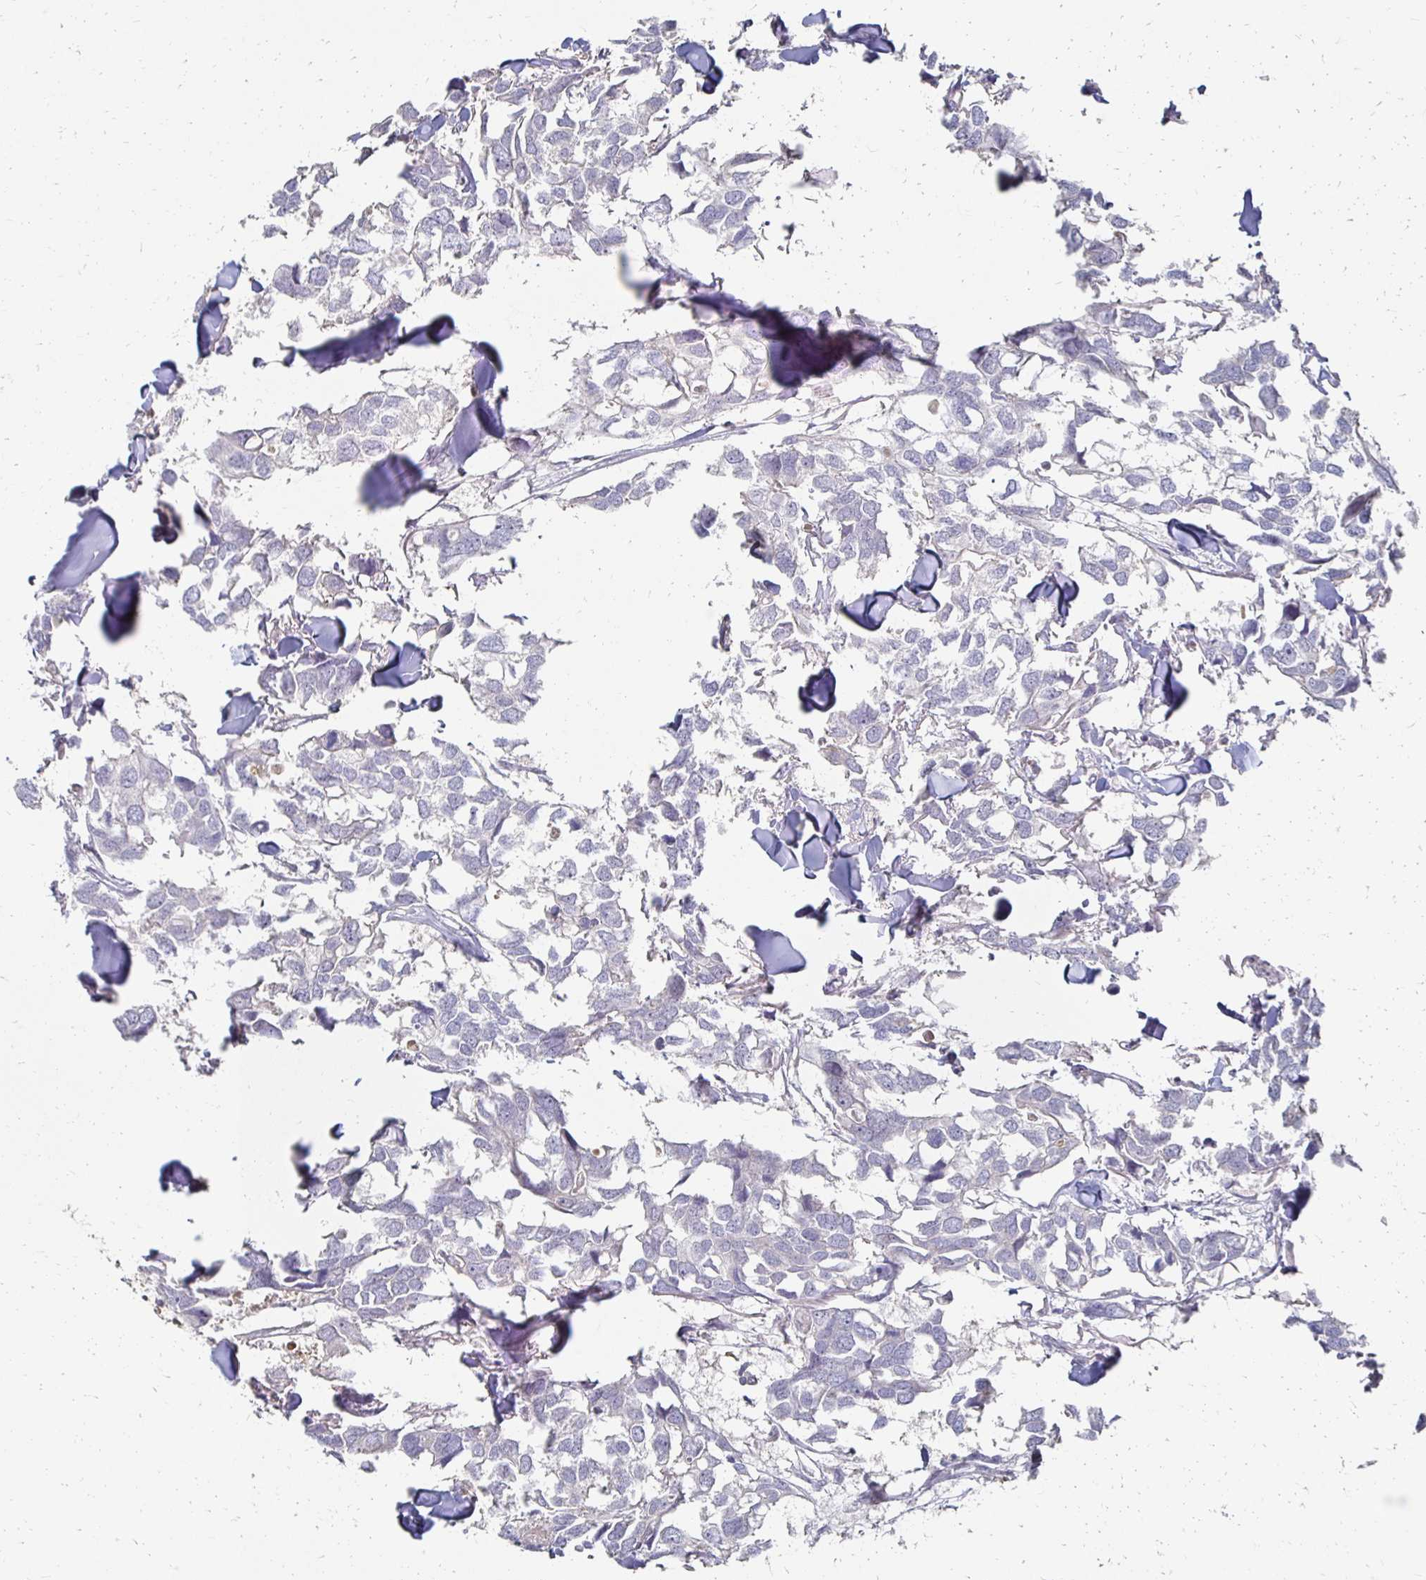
{"staining": {"intensity": "negative", "quantity": "none", "location": "none"}, "tissue": "breast cancer", "cell_type": "Tumor cells", "image_type": "cancer", "snomed": [{"axis": "morphology", "description": "Duct carcinoma"}, {"axis": "topography", "description": "Breast"}], "caption": "Tumor cells show no significant protein expression in breast cancer (intraductal carcinoma).", "gene": "ZNF727", "patient": {"sex": "female", "age": 83}}